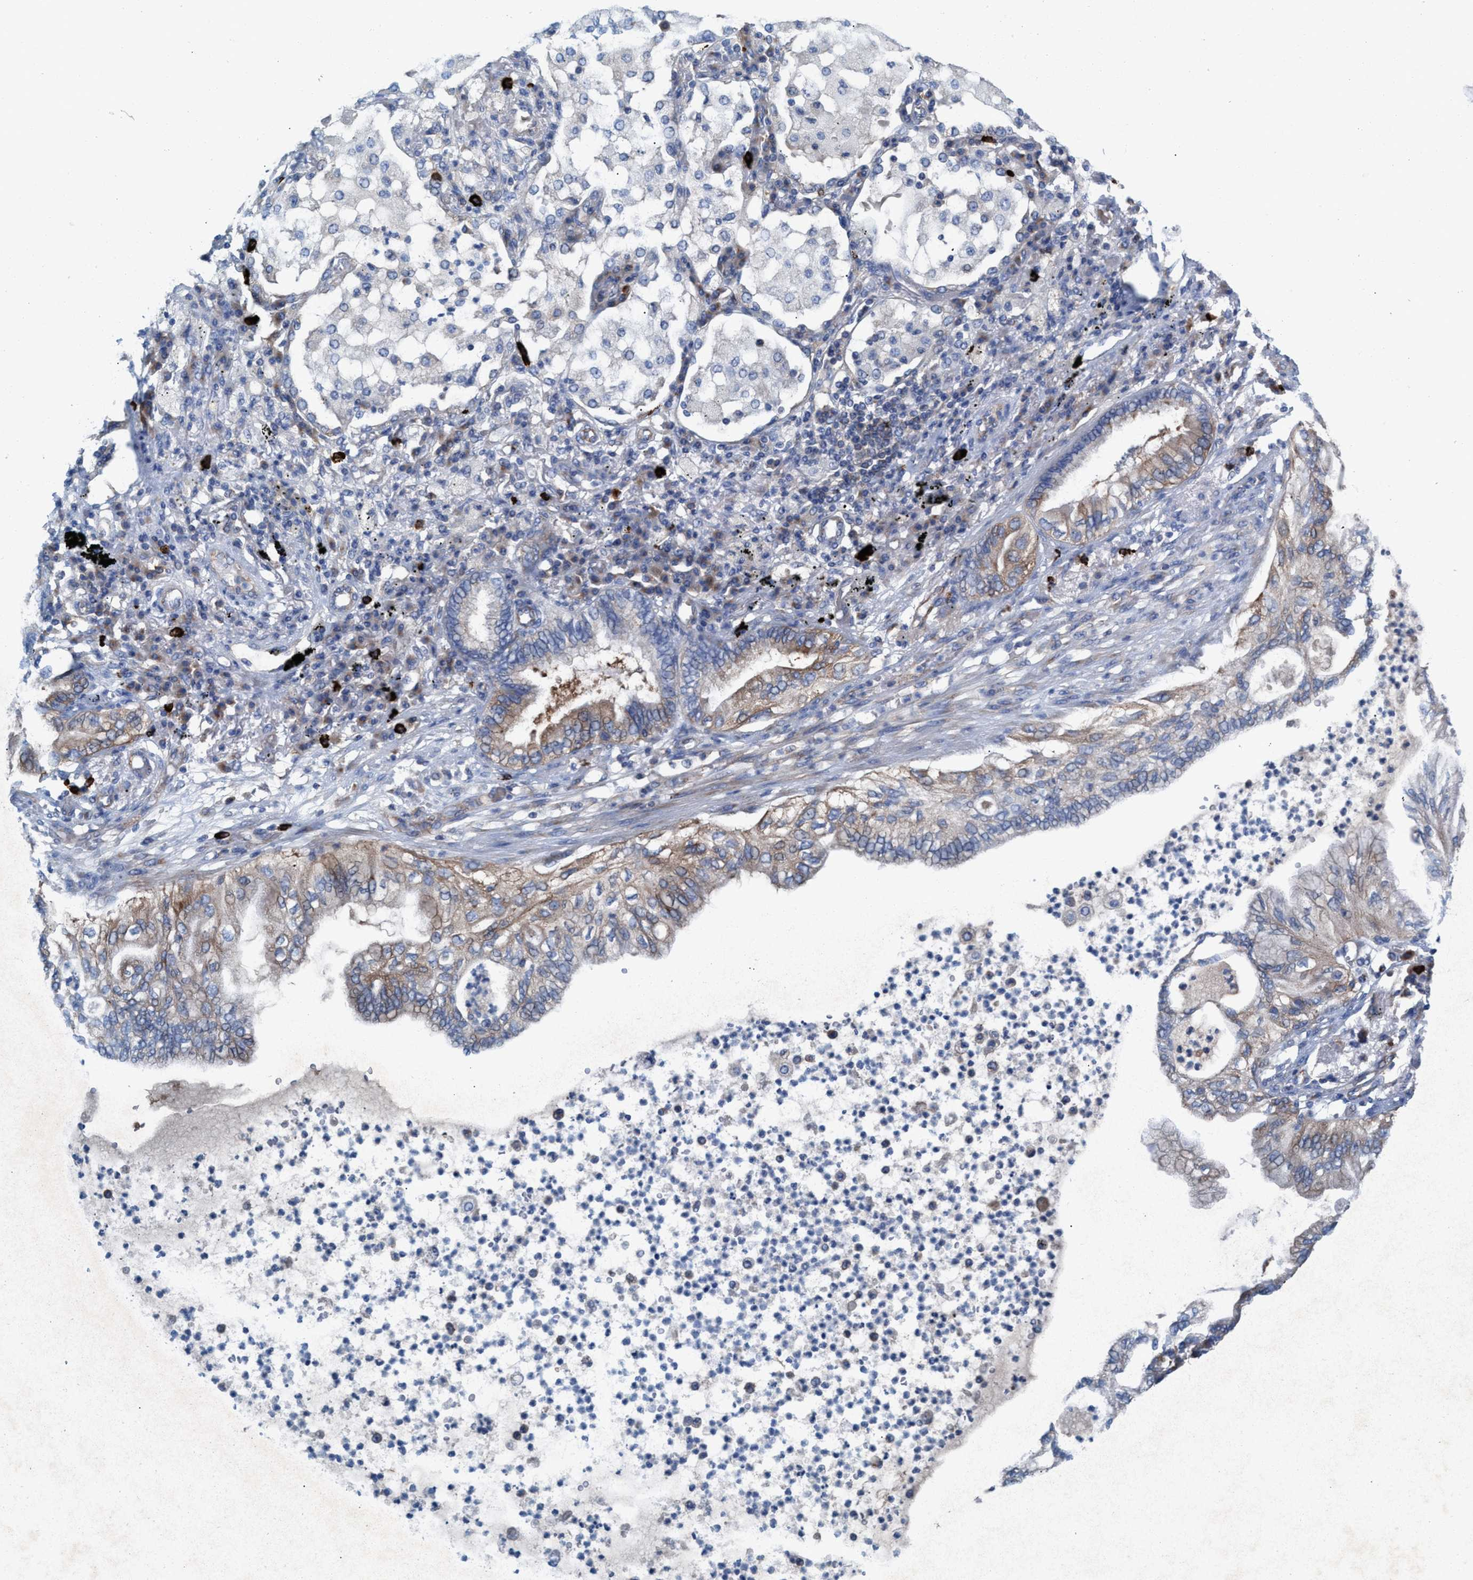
{"staining": {"intensity": "weak", "quantity": "25%-75%", "location": "cytoplasmic/membranous"}, "tissue": "lung cancer", "cell_type": "Tumor cells", "image_type": "cancer", "snomed": [{"axis": "morphology", "description": "Normal tissue, NOS"}, {"axis": "morphology", "description": "Adenocarcinoma, NOS"}, {"axis": "topography", "description": "Bronchus"}, {"axis": "topography", "description": "Lung"}], "caption": "DAB (3,3'-diaminobenzidine) immunohistochemical staining of lung cancer (adenocarcinoma) exhibits weak cytoplasmic/membranous protein staining in approximately 25%-75% of tumor cells. Using DAB (brown) and hematoxylin (blue) stains, captured at high magnification using brightfield microscopy.", "gene": "NYAP1", "patient": {"sex": "female", "age": 70}}